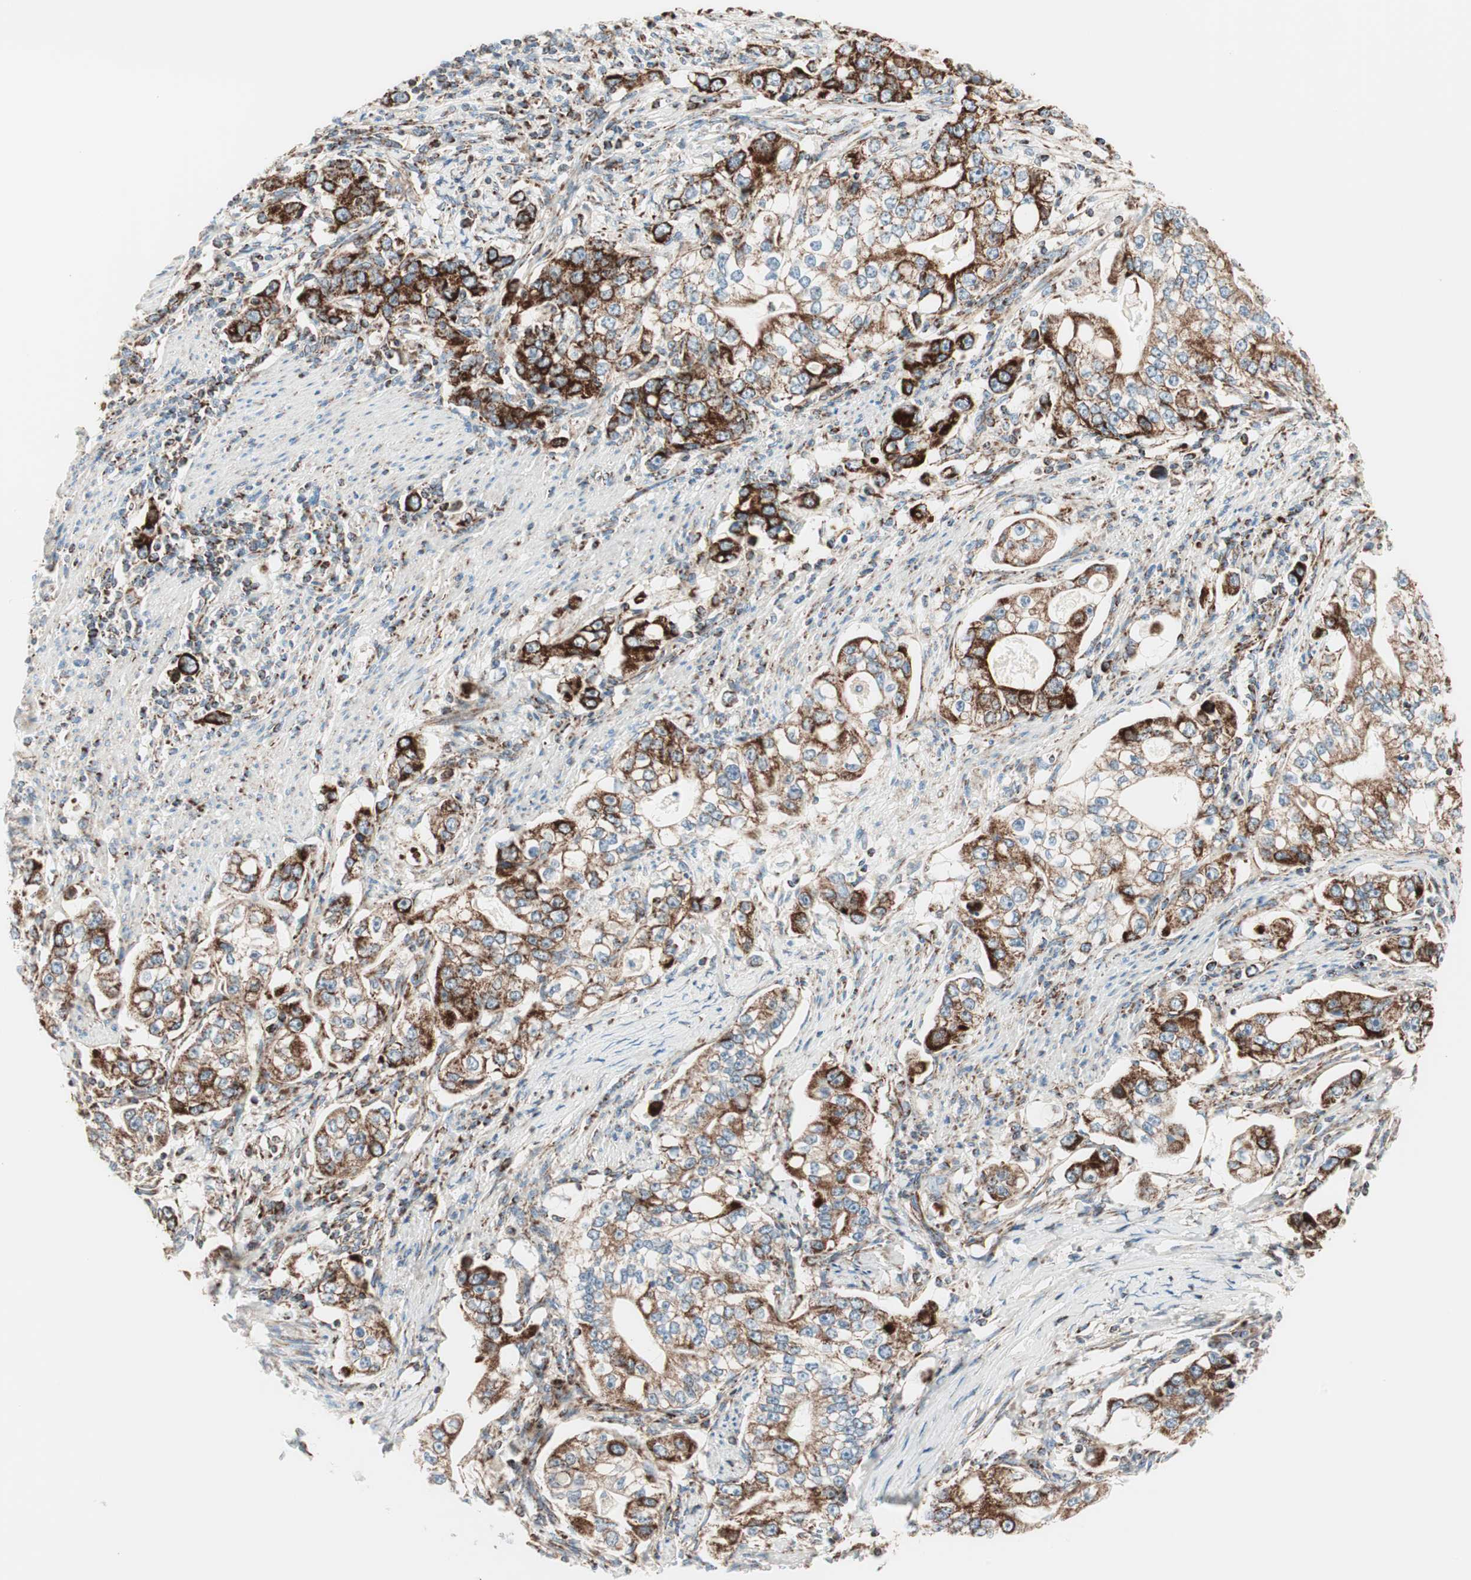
{"staining": {"intensity": "strong", "quantity": ">75%", "location": "cytoplasmic/membranous"}, "tissue": "stomach cancer", "cell_type": "Tumor cells", "image_type": "cancer", "snomed": [{"axis": "morphology", "description": "Adenocarcinoma, NOS"}, {"axis": "topography", "description": "Stomach, lower"}], "caption": "A micrograph of stomach cancer stained for a protein displays strong cytoplasmic/membranous brown staining in tumor cells.", "gene": "TOMM20", "patient": {"sex": "female", "age": 72}}